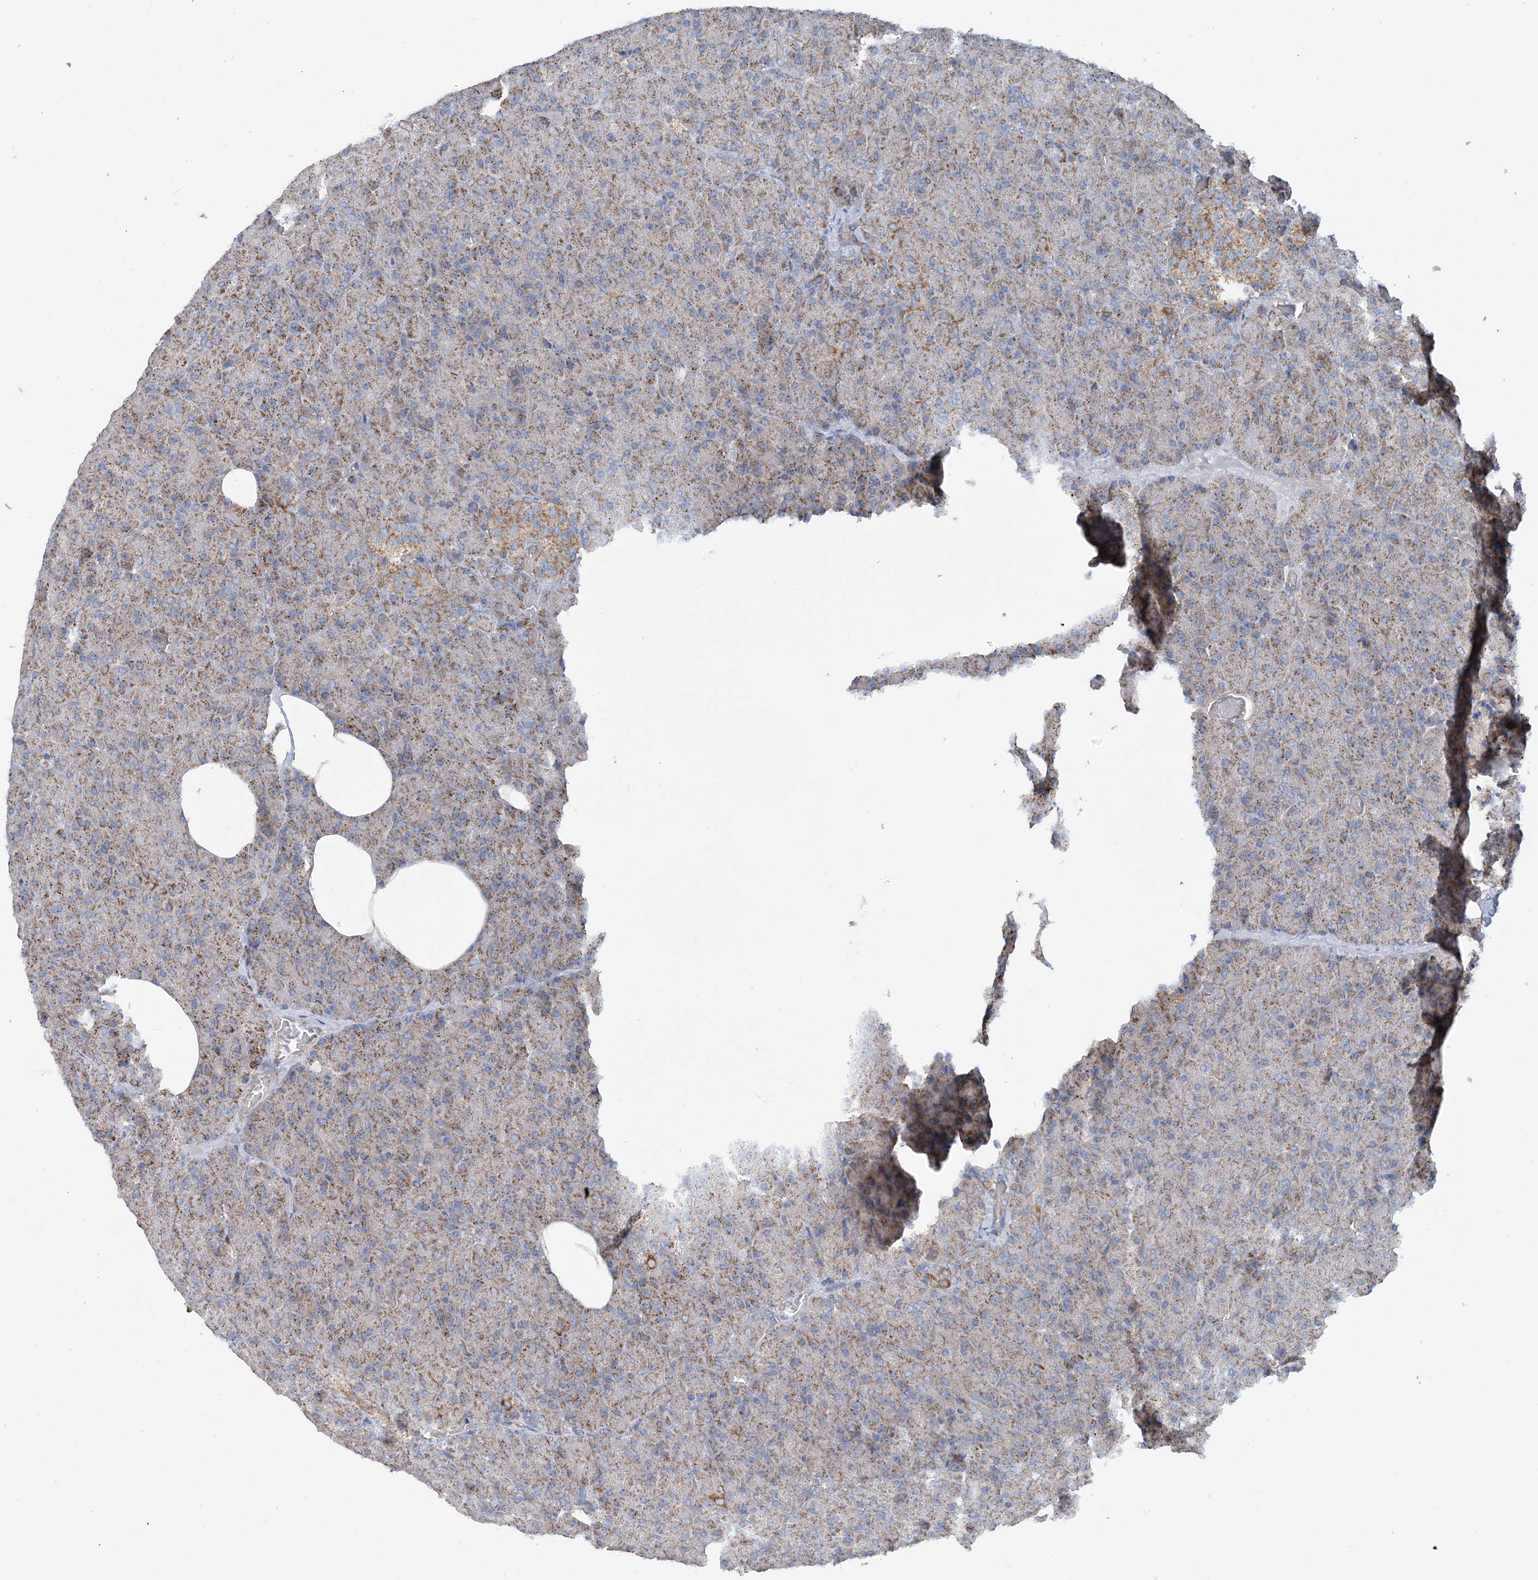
{"staining": {"intensity": "moderate", "quantity": ">75%", "location": "cytoplasmic/membranous"}, "tissue": "pancreas", "cell_type": "Exocrine glandular cells", "image_type": "normal", "snomed": [{"axis": "morphology", "description": "Normal tissue, NOS"}, {"axis": "morphology", "description": "Carcinoid, malignant, NOS"}, {"axis": "topography", "description": "Pancreas"}], "caption": "Pancreas stained with a brown dye shows moderate cytoplasmic/membranous positive staining in about >75% of exocrine glandular cells.", "gene": "PHOSPHO2", "patient": {"sex": "female", "age": 35}}